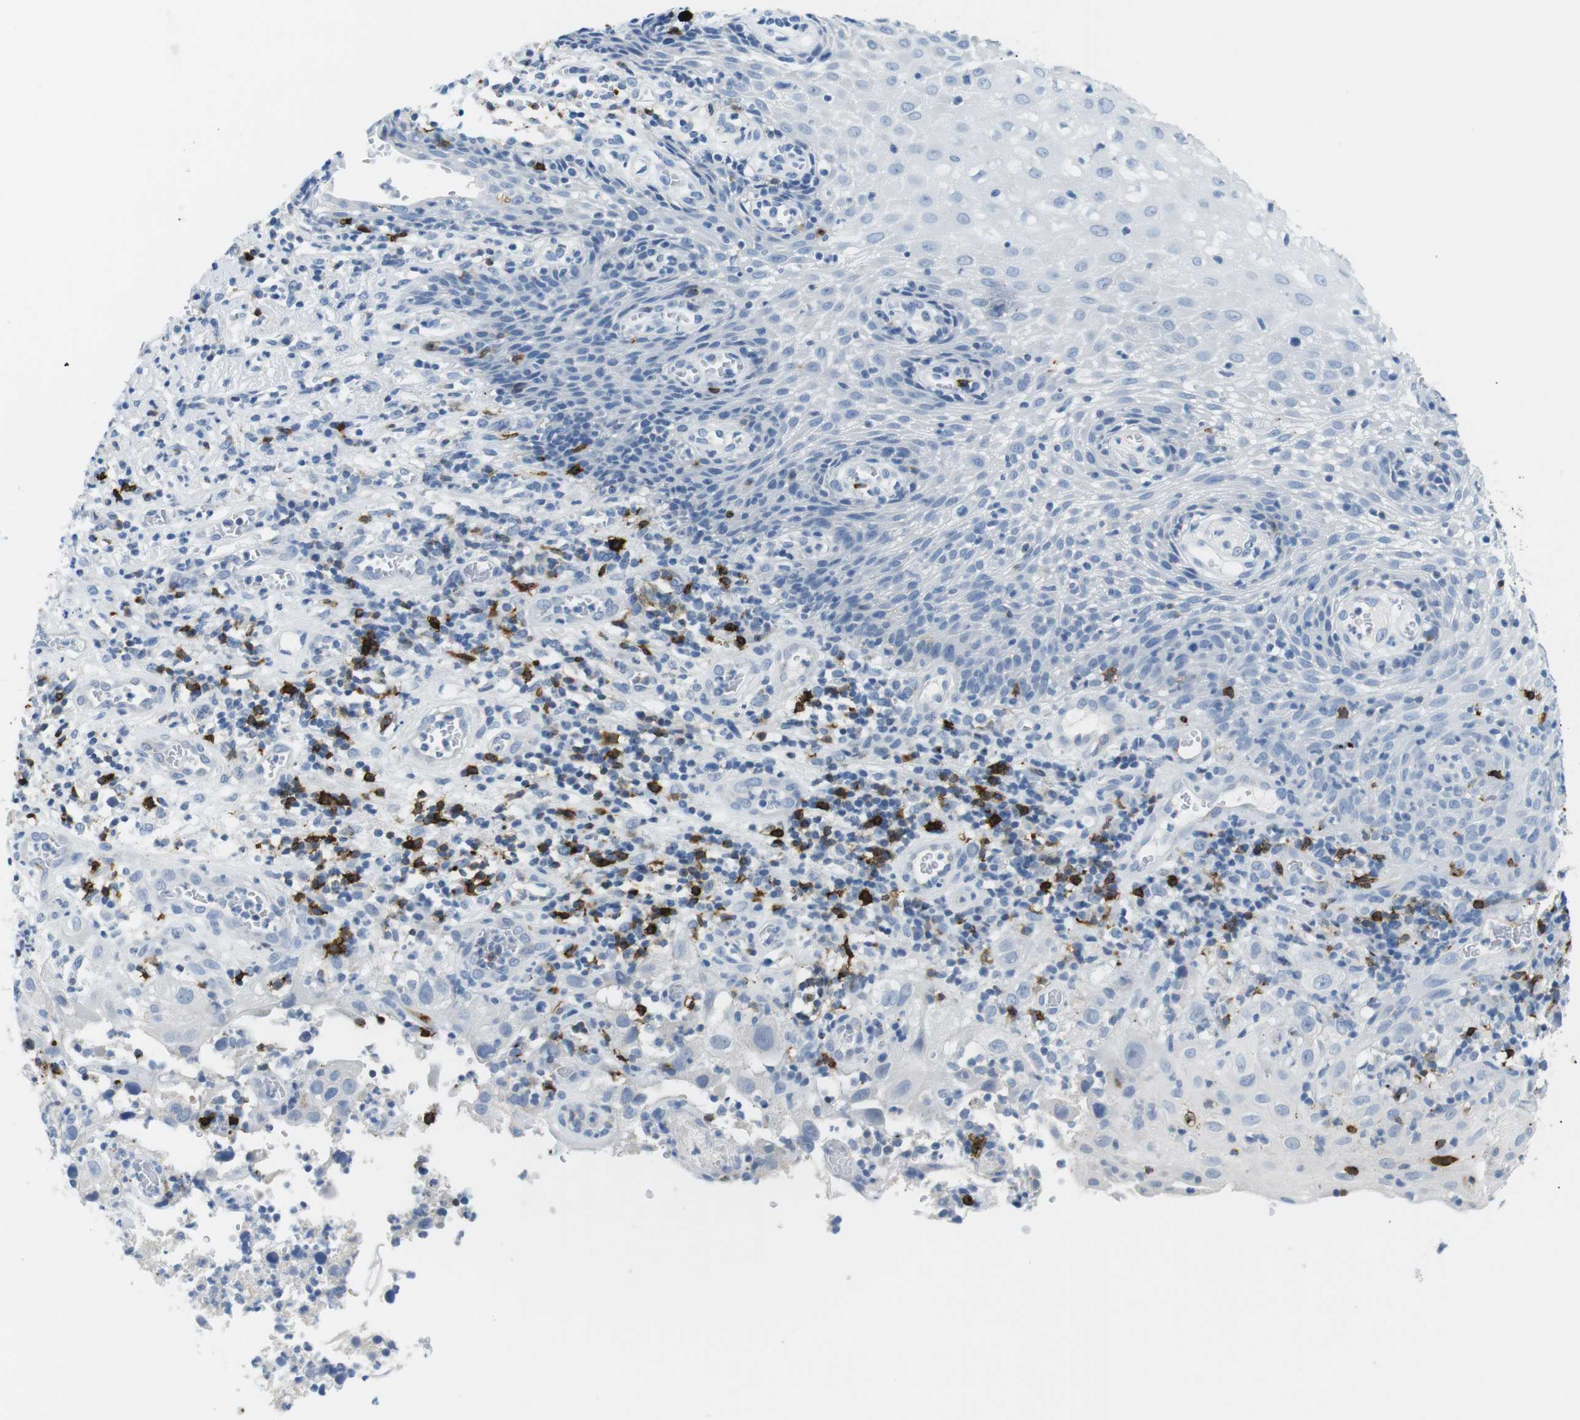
{"staining": {"intensity": "negative", "quantity": "none", "location": "none"}, "tissue": "cervical cancer", "cell_type": "Tumor cells", "image_type": "cancer", "snomed": [{"axis": "morphology", "description": "Squamous cell carcinoma, NOS"}, {"axis": "topography", "description": "Cervix"}], "caption": "A photomicrograph of cervical squamous cell carcinoma stained for a protein shows no brown staining in tumor cells.", "gene": "TNFRSF4", "patient": {"sex": "female", "age": 32}}